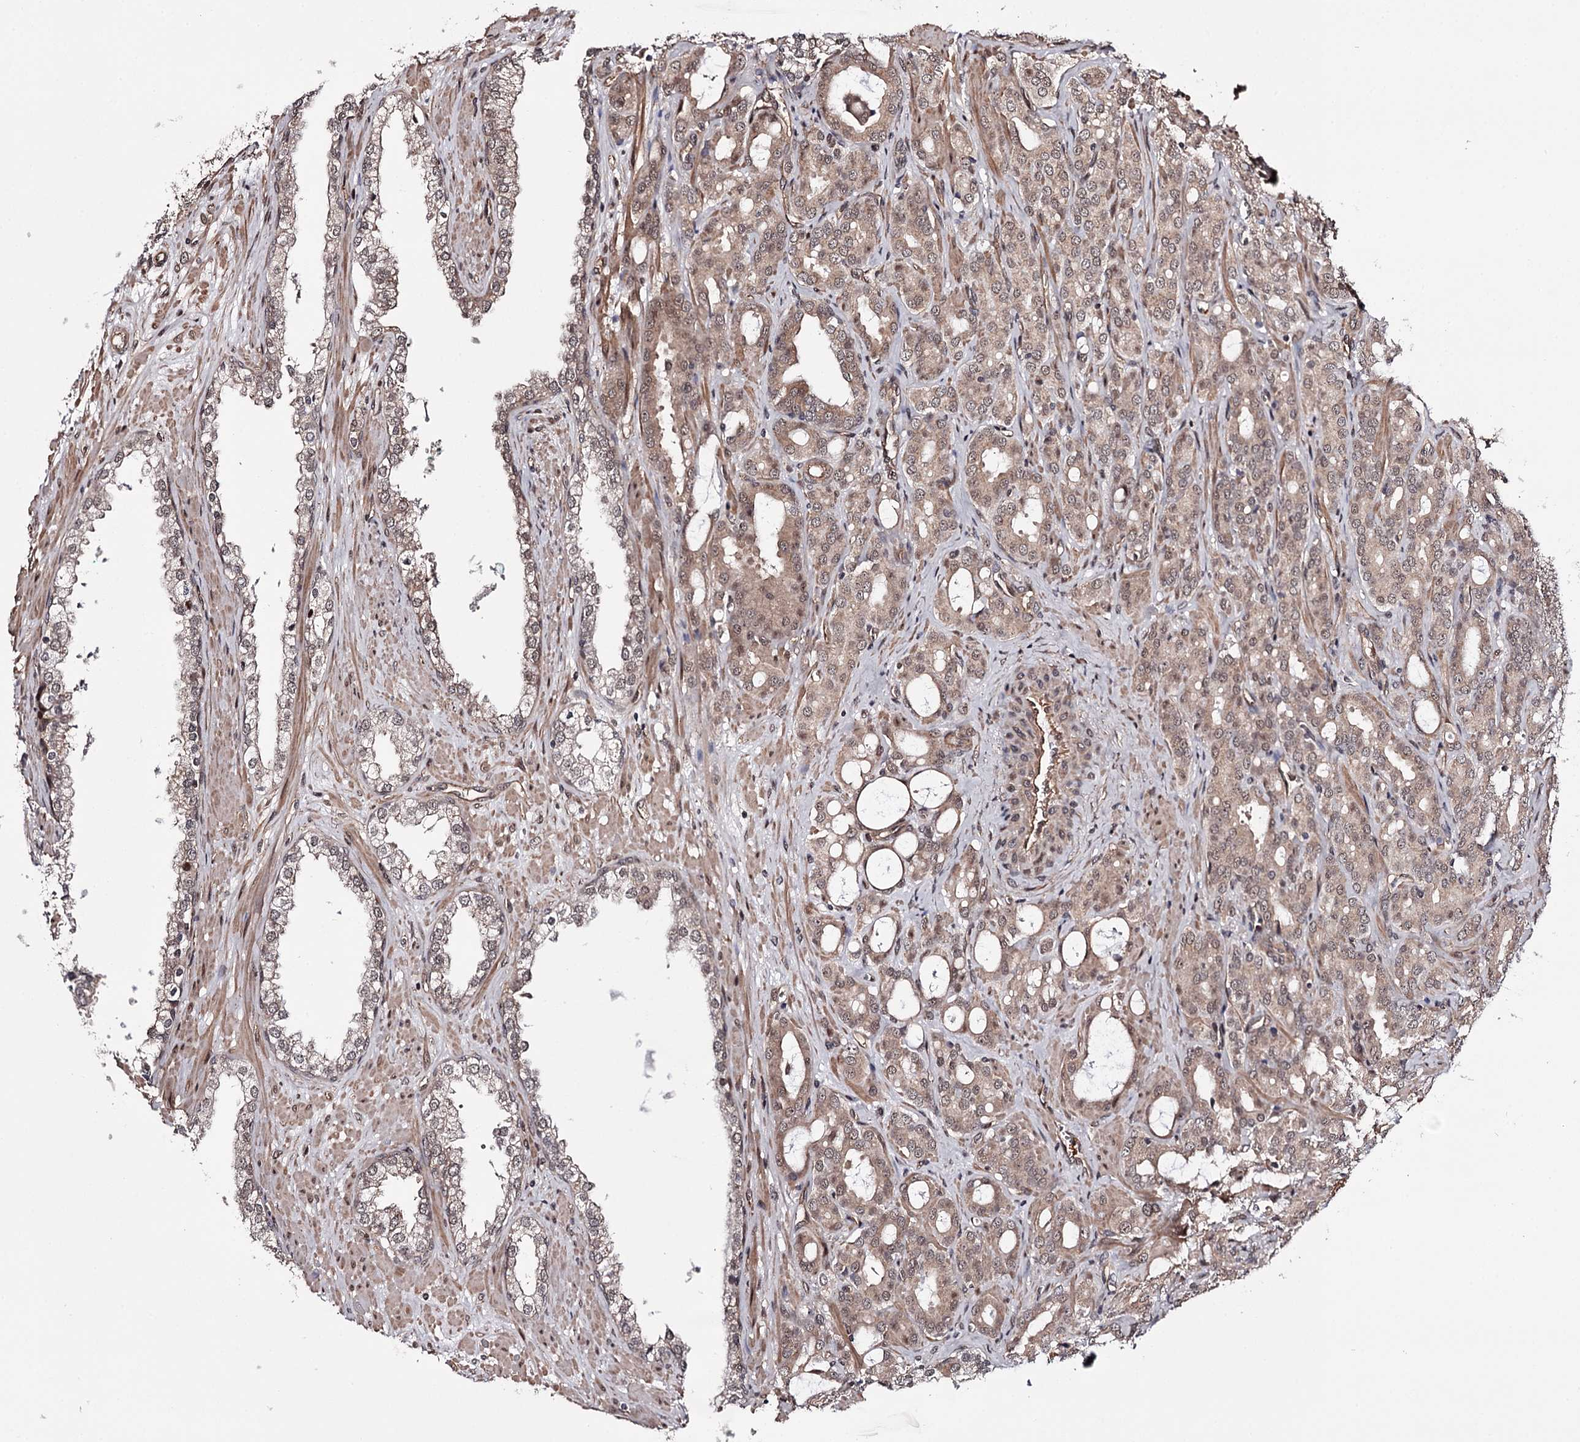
{"staining": {"intensity": "moderate", "quantity": "25%-75%", "location": "cytoplasmic/membranous,nuclear"}, "tissue": "prostate cancer", "cell_type": "Tumor cells", "image_type": "cancer", "snomed": [{"axis": "morphology", "description": "Adenocarcinoma, High grade"}, {"axis": "topography", "description": "Prostate"}], "caption": "The histopathology image displays immunohistochemical staining of prostate cancer. There is moderate cytoplasmic/membranous and nuclear expression is identified in approximately 25%-75% of tumor cells.", "gene": "TTC33", "patient": {"sex": "male", "age": 72}}